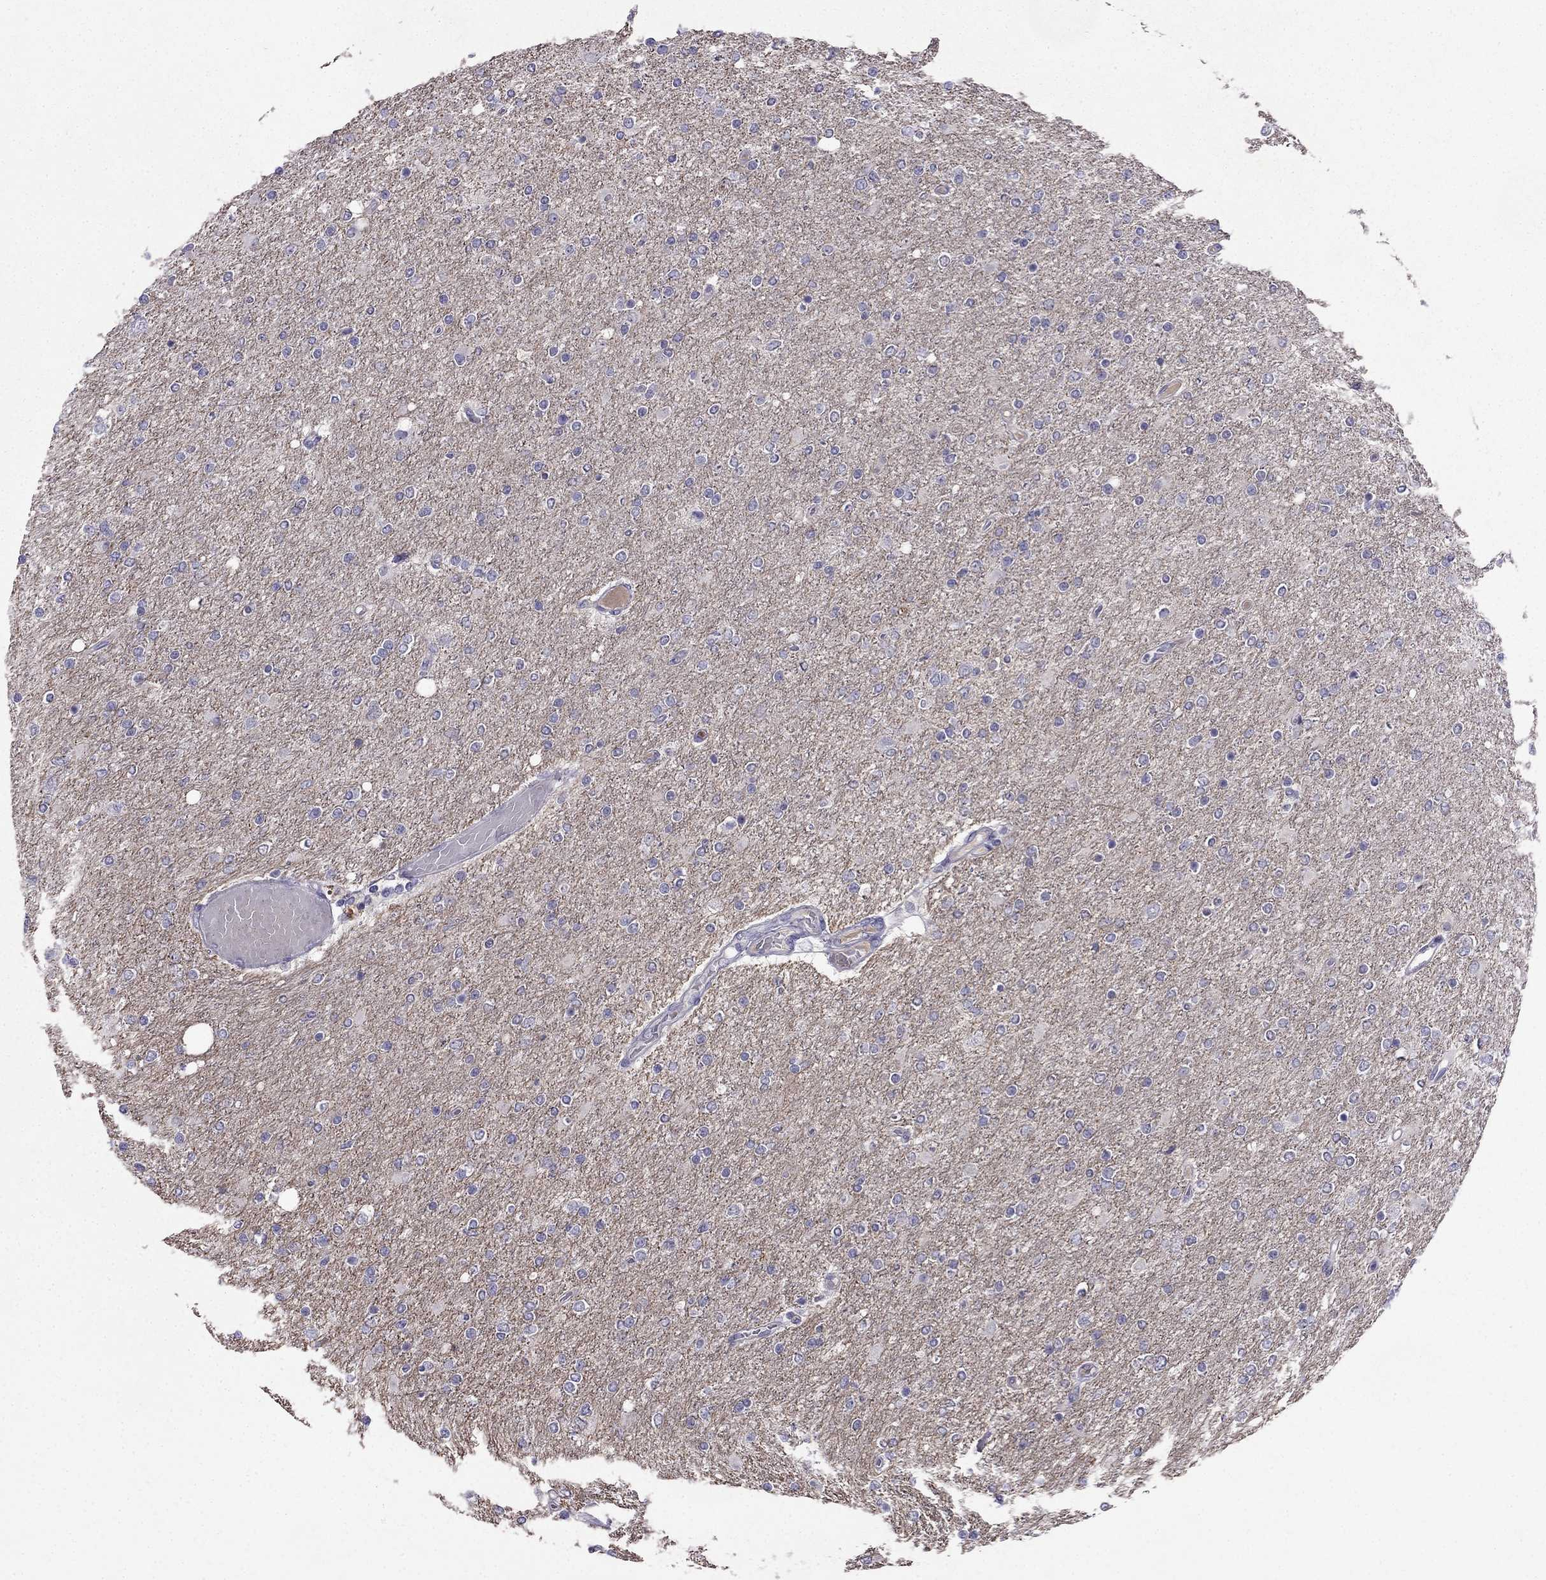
{"staining": {"intensity": "negative", "quantity": "none", "location": "none"}, "tissue": "glioma", "cell_type": "Tumor cells", "image_type": "cancer", "snomed": [{"axis": "morphology", "description": "Glioma, malignant, High grade"}, {"axis": "topography", "description": "Cerebral cortex"}], "caption": "High-grade glioma (malignant) was stained to show a protein in brown. There is no significant staining in tumor cells.", "gene": "PI16", "patient": {"sex": "male", "age": 70}}